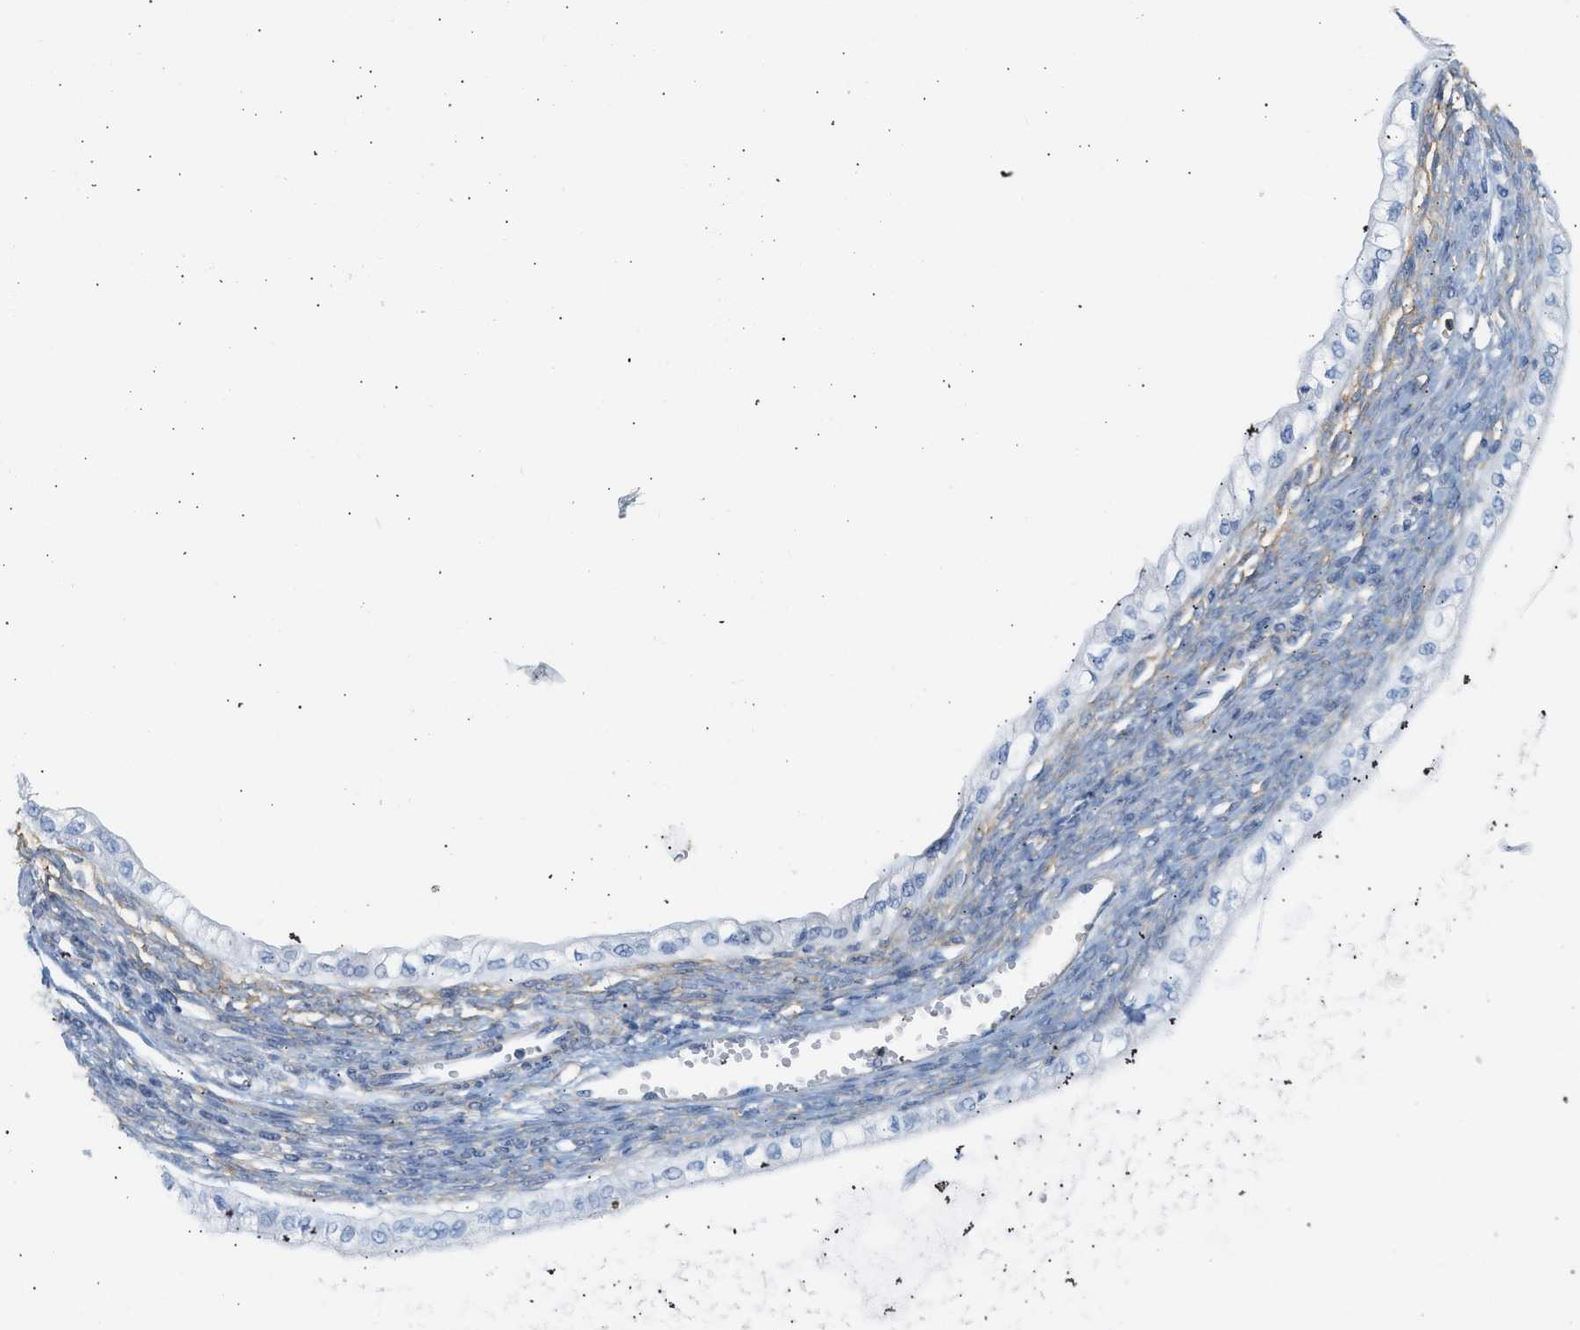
{"staining": {"intensity": "negative", "quantity": "none", "location": "none"}, "tissue": "ovarian cancer", "cell_type": "Tumor cells", "image_type": "cancer", "snomed": [{"axis": "morphology", "description": "Cystadenocarcinoma, mucinous, NOS"}, {"axis": "topography", "description": "Ovary"}], "caption": "Immunohistochemistry (IHC) image of human ovarian mucinous cystadenocarcinoma stained for a protein (brown), which exhibits no positivity in tumor cells. (Stains: DAB (3,3'-diaminobenzidine) IHC with hematoxylin counter stain, Microscopy: brightfield microscopy at high magnification).", "gene": "BVES", "patient": {"sex": "female", "age": 57}}